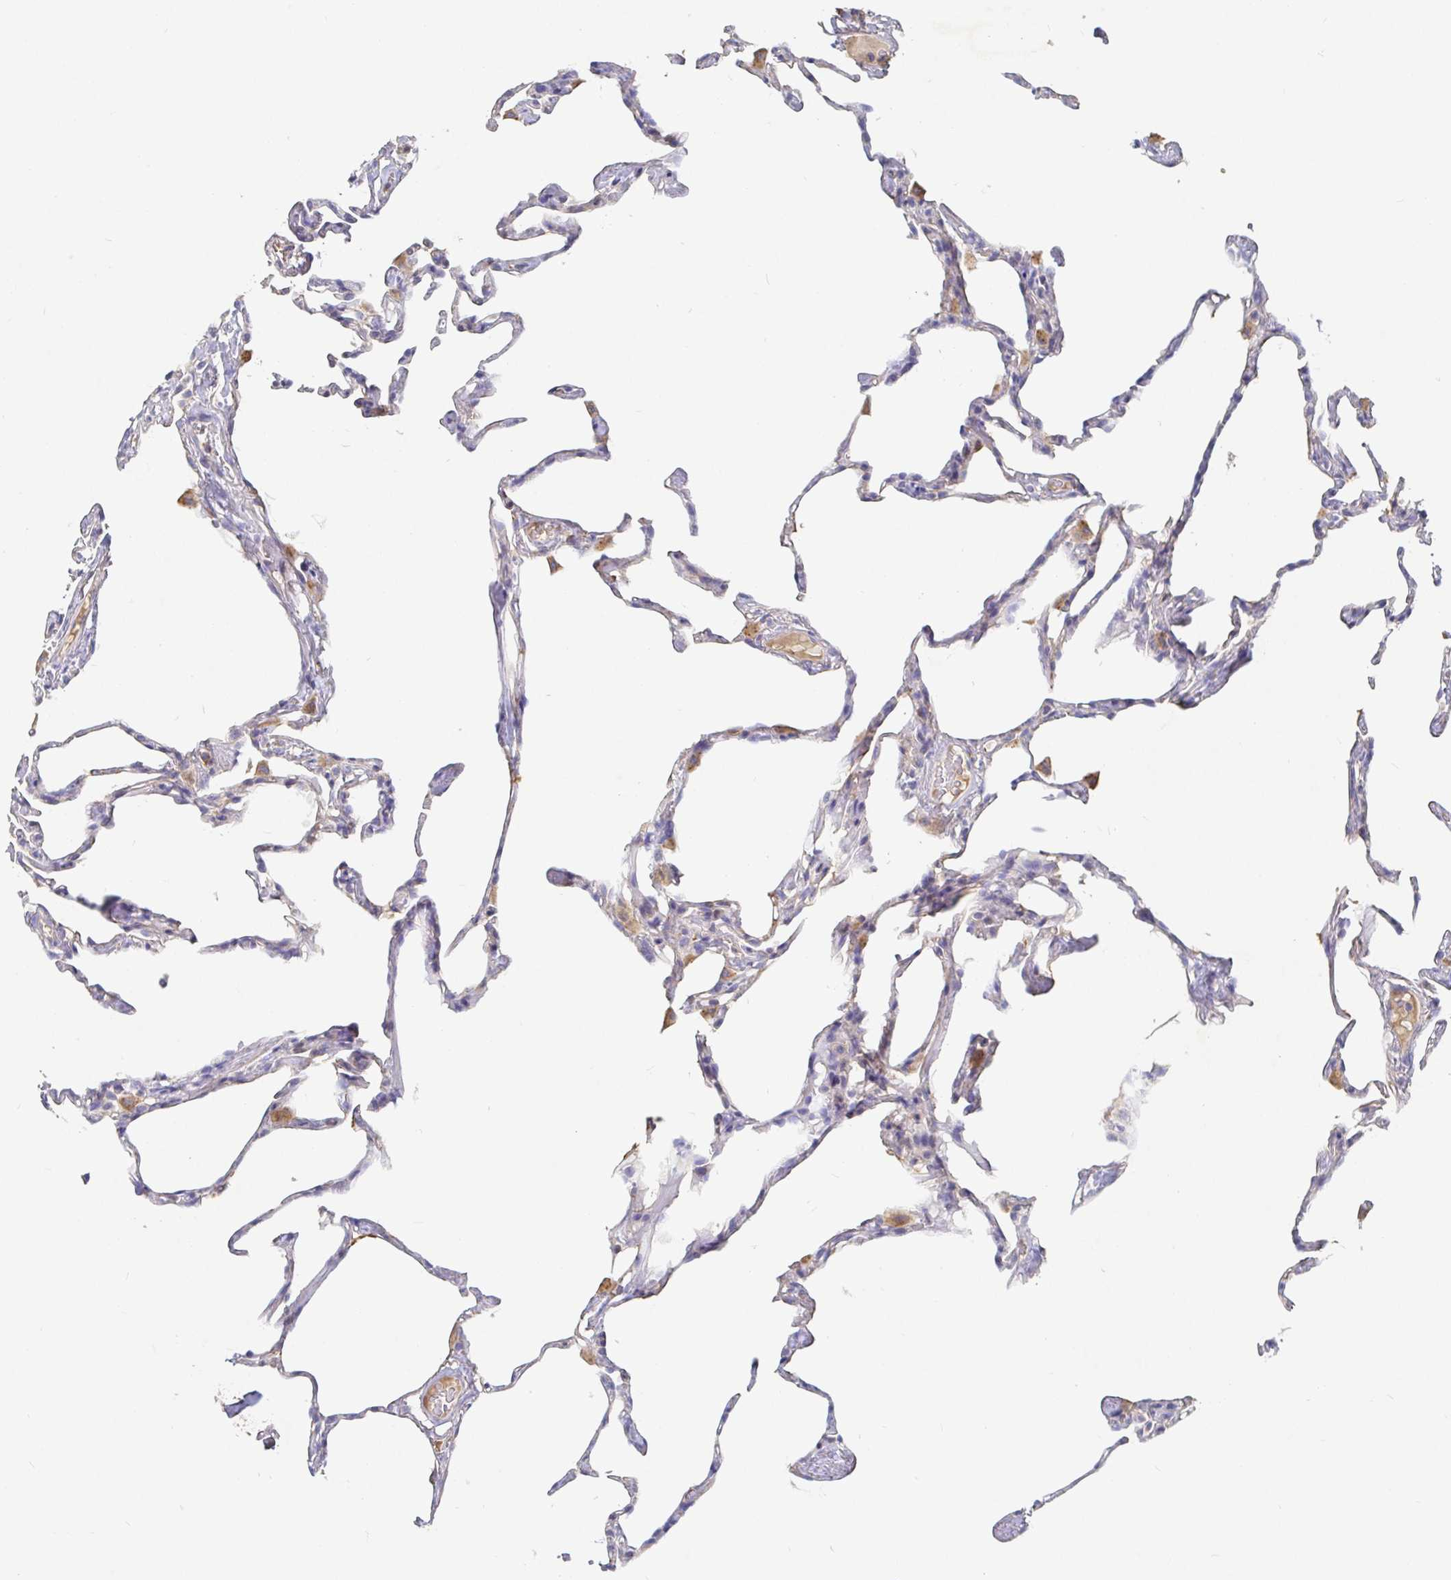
{"staining": {"intensity": "moderate", "quantity": "<25%", "location": "cytoplasmic/membranous"}, "tissue": "lung", "cell_type": "Alveolar cells", "image_type": "normal", "snomed": [{"axis": "morphology", "description": "Normal tissue, NOS"}, {"axis": "topography", "description": "Lung"}], "caption": "DAB immunohistochemical staining of benign human lung demonstrates moderate cytoplasmic/membranous protein positivity in approximately <25% of alveolar cells. The protein of interest is stained brown, and the nuclei are stained in blue (DAB IHC with brightfield microscopy, high magnification).", "gene": "IRAK2", "patient": {"sex": "male", "age": 65}}